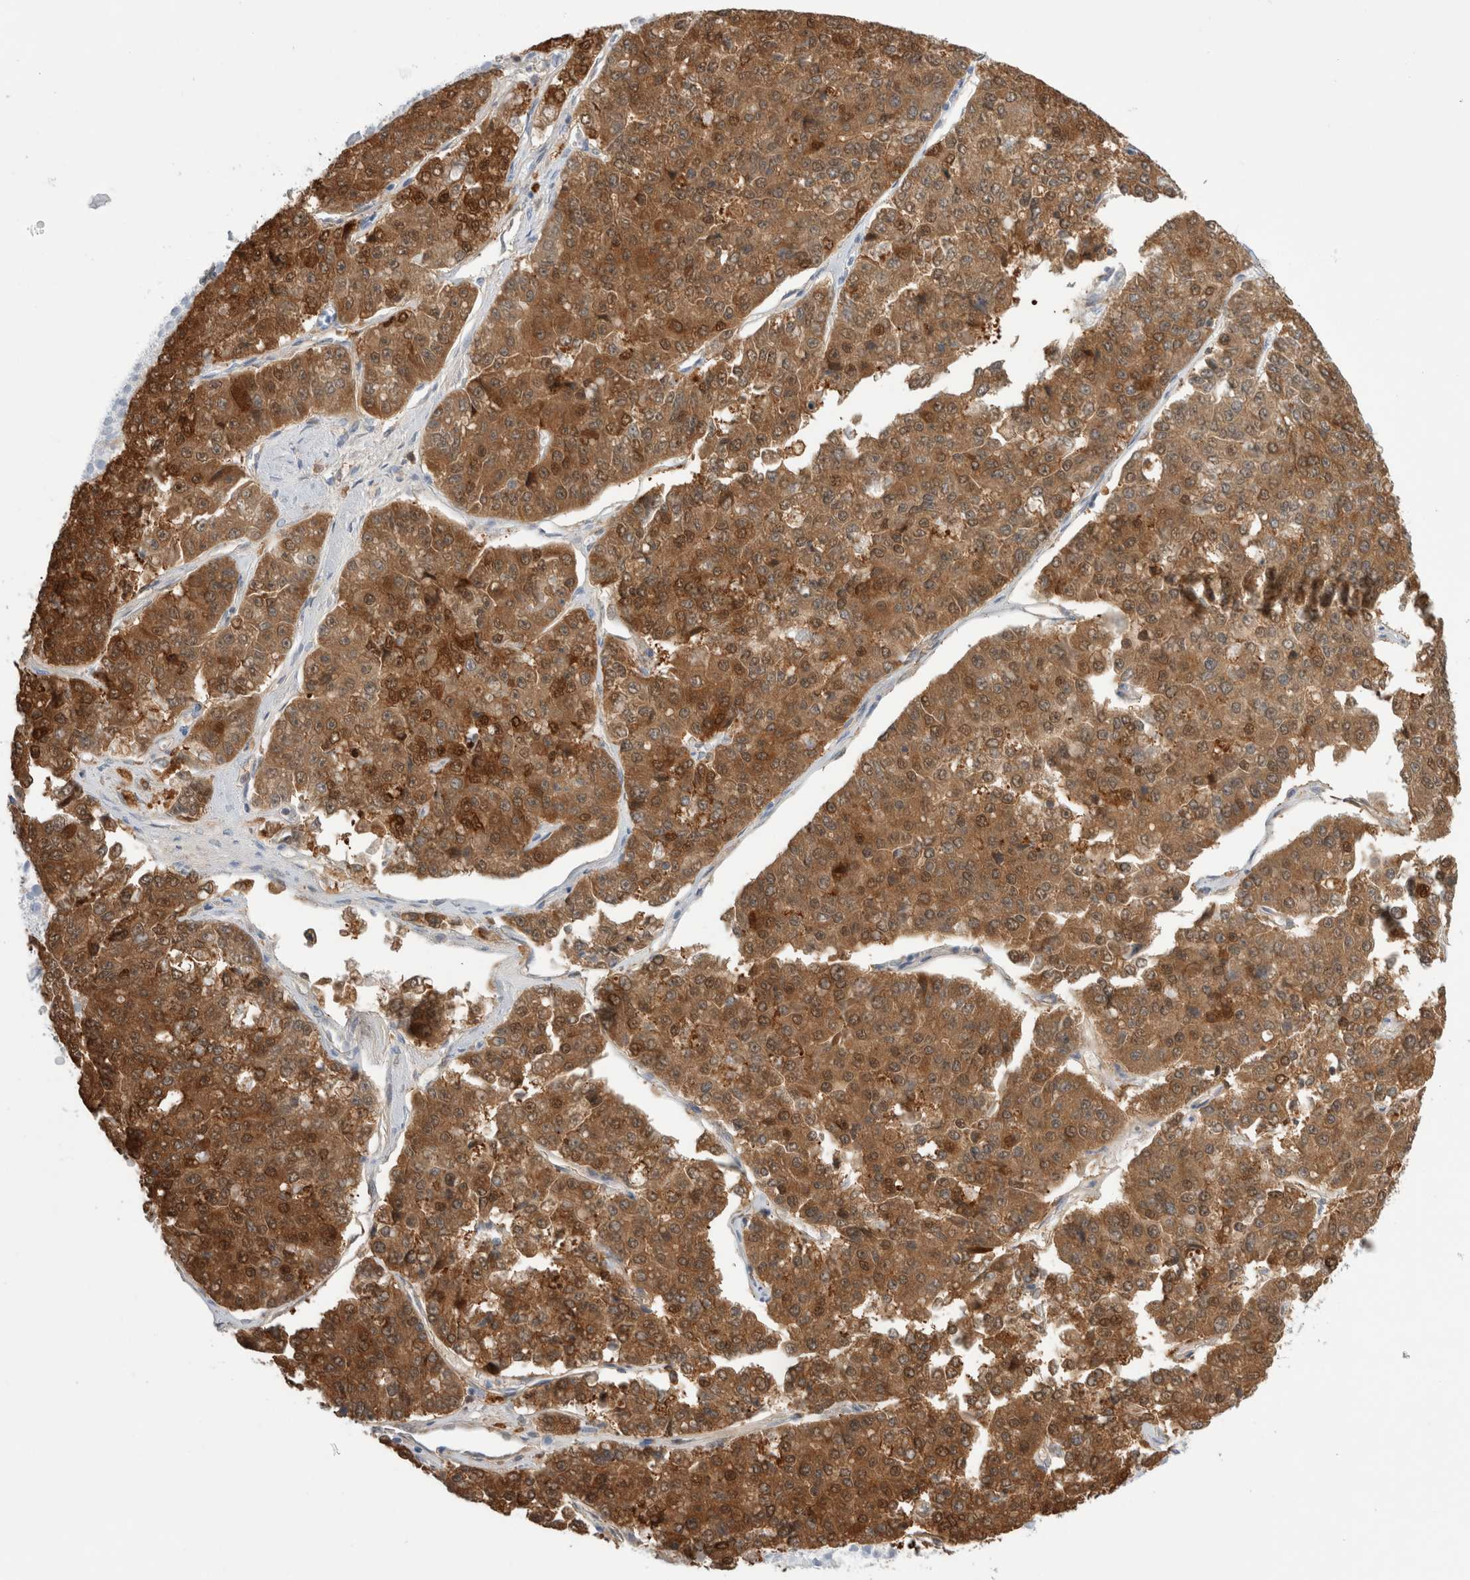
{"staining": {"intensity": "moderate", "quantity": ">75%", "location": "cytoplasmic/membranous"}, "tissue": "pancreatic cancer", "cell_type": "Tumor cells", "image_type": "cancer", "snomed": [{"axis": "morphology", "description": "Adenocarcinoma, NOS"}, {"axis": "topography", "description": "Pancreas"}], "caption": "IHC image of human adenocarcinoma (pancreatic) stained for a protein (brown), which exhibits medium levels of moderate cytoplasmic/membranous staining in about >75% of tumor cells.", "gene": "NAPEPLD", "patient": {"sex": "male", "age": 50}}